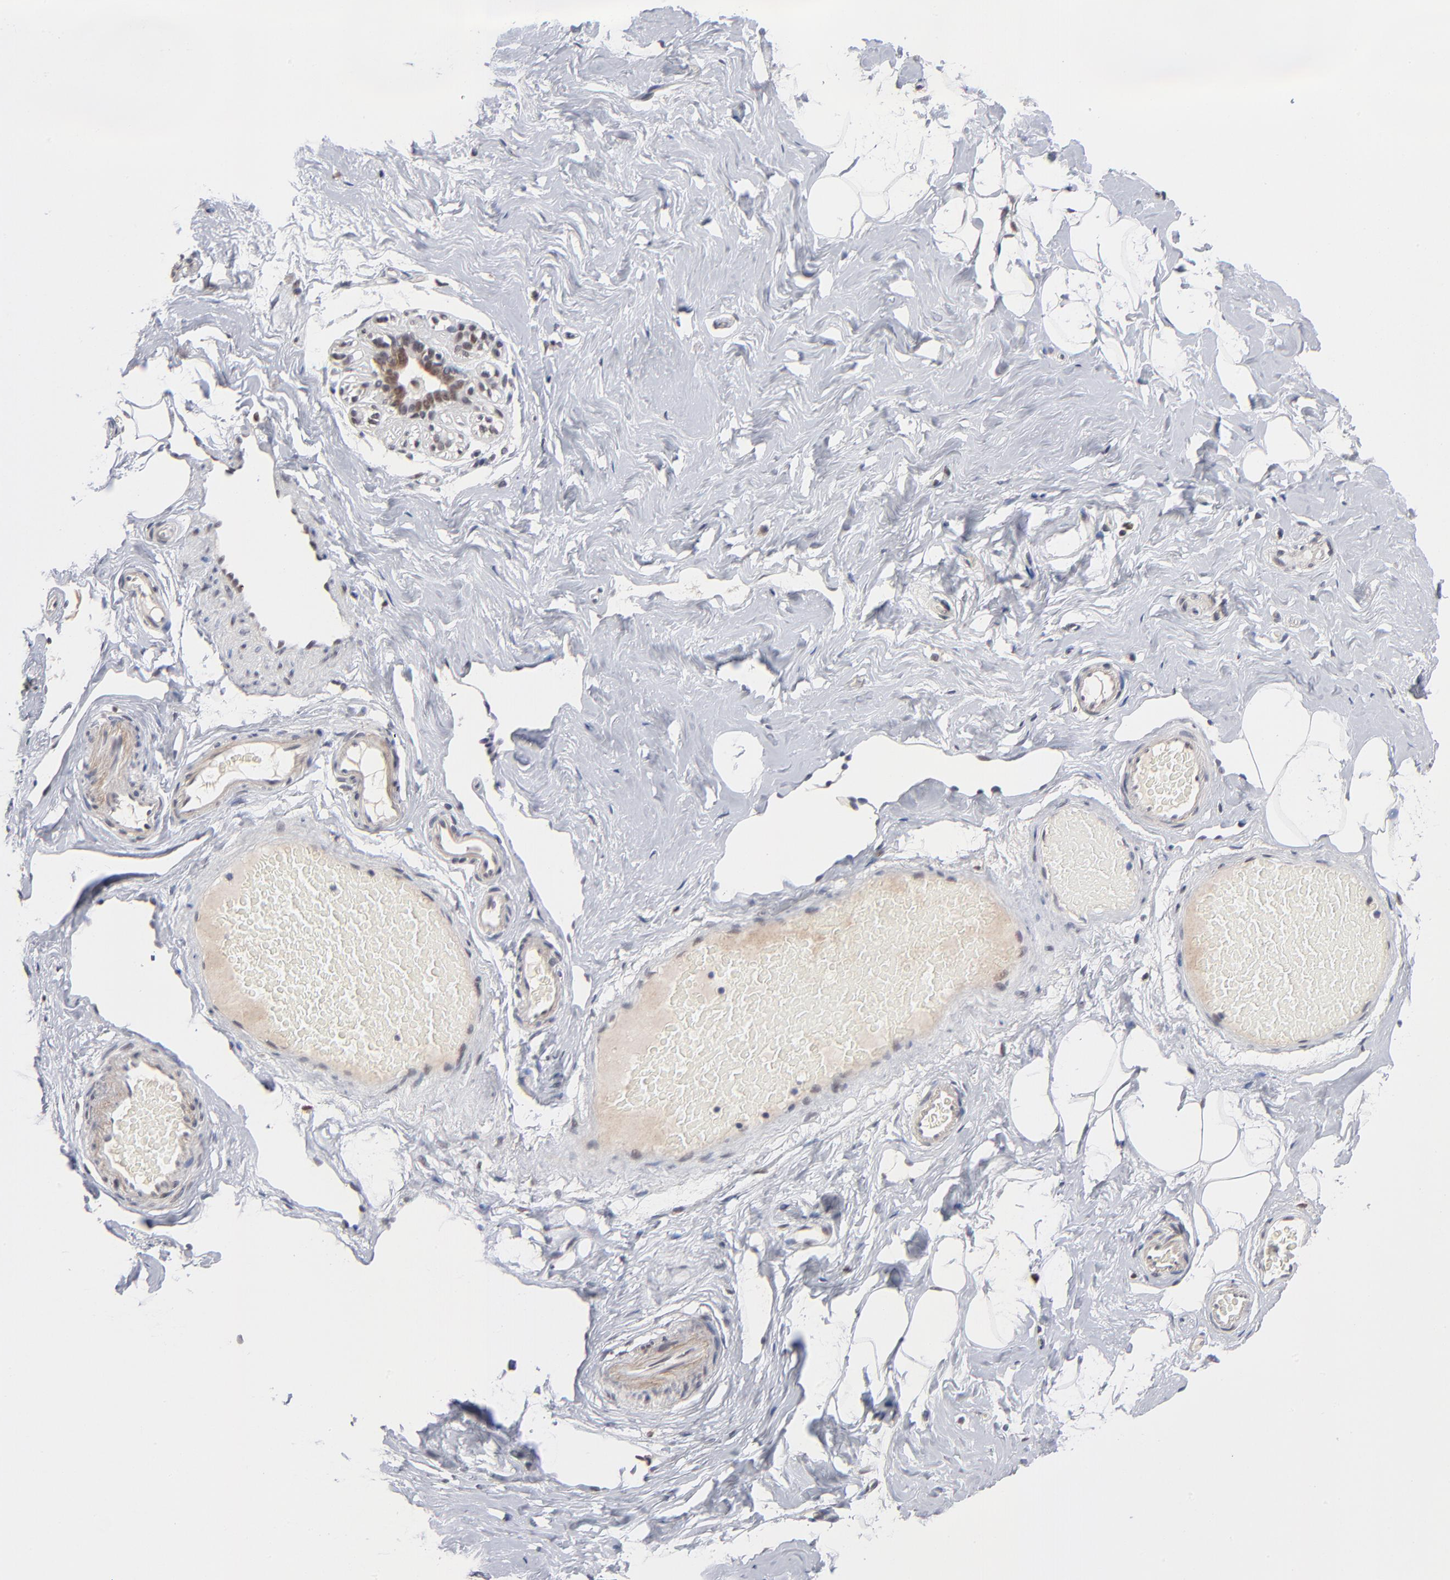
{"staining": {"intensity": "negative", "quantity": "none", "location": "none"}, "tissue": "breast", "cell_type": "Adipocytes", "image_type": "normal", "snomed": [{"axis": "morphology", "description": "Normal tissue, NOS"}, {"axis": "topography", "description": "Breast"}, {"axis": "topography", "description": "Soft tissue"}], "caption": "Immunohistochemistry histopathology image of unremarkable breast: breast stained with DAB exhibits no significant protein positivity in adipocytes.", "gene": "MBIP", "patient": {"sex": "female", "age": 75}}